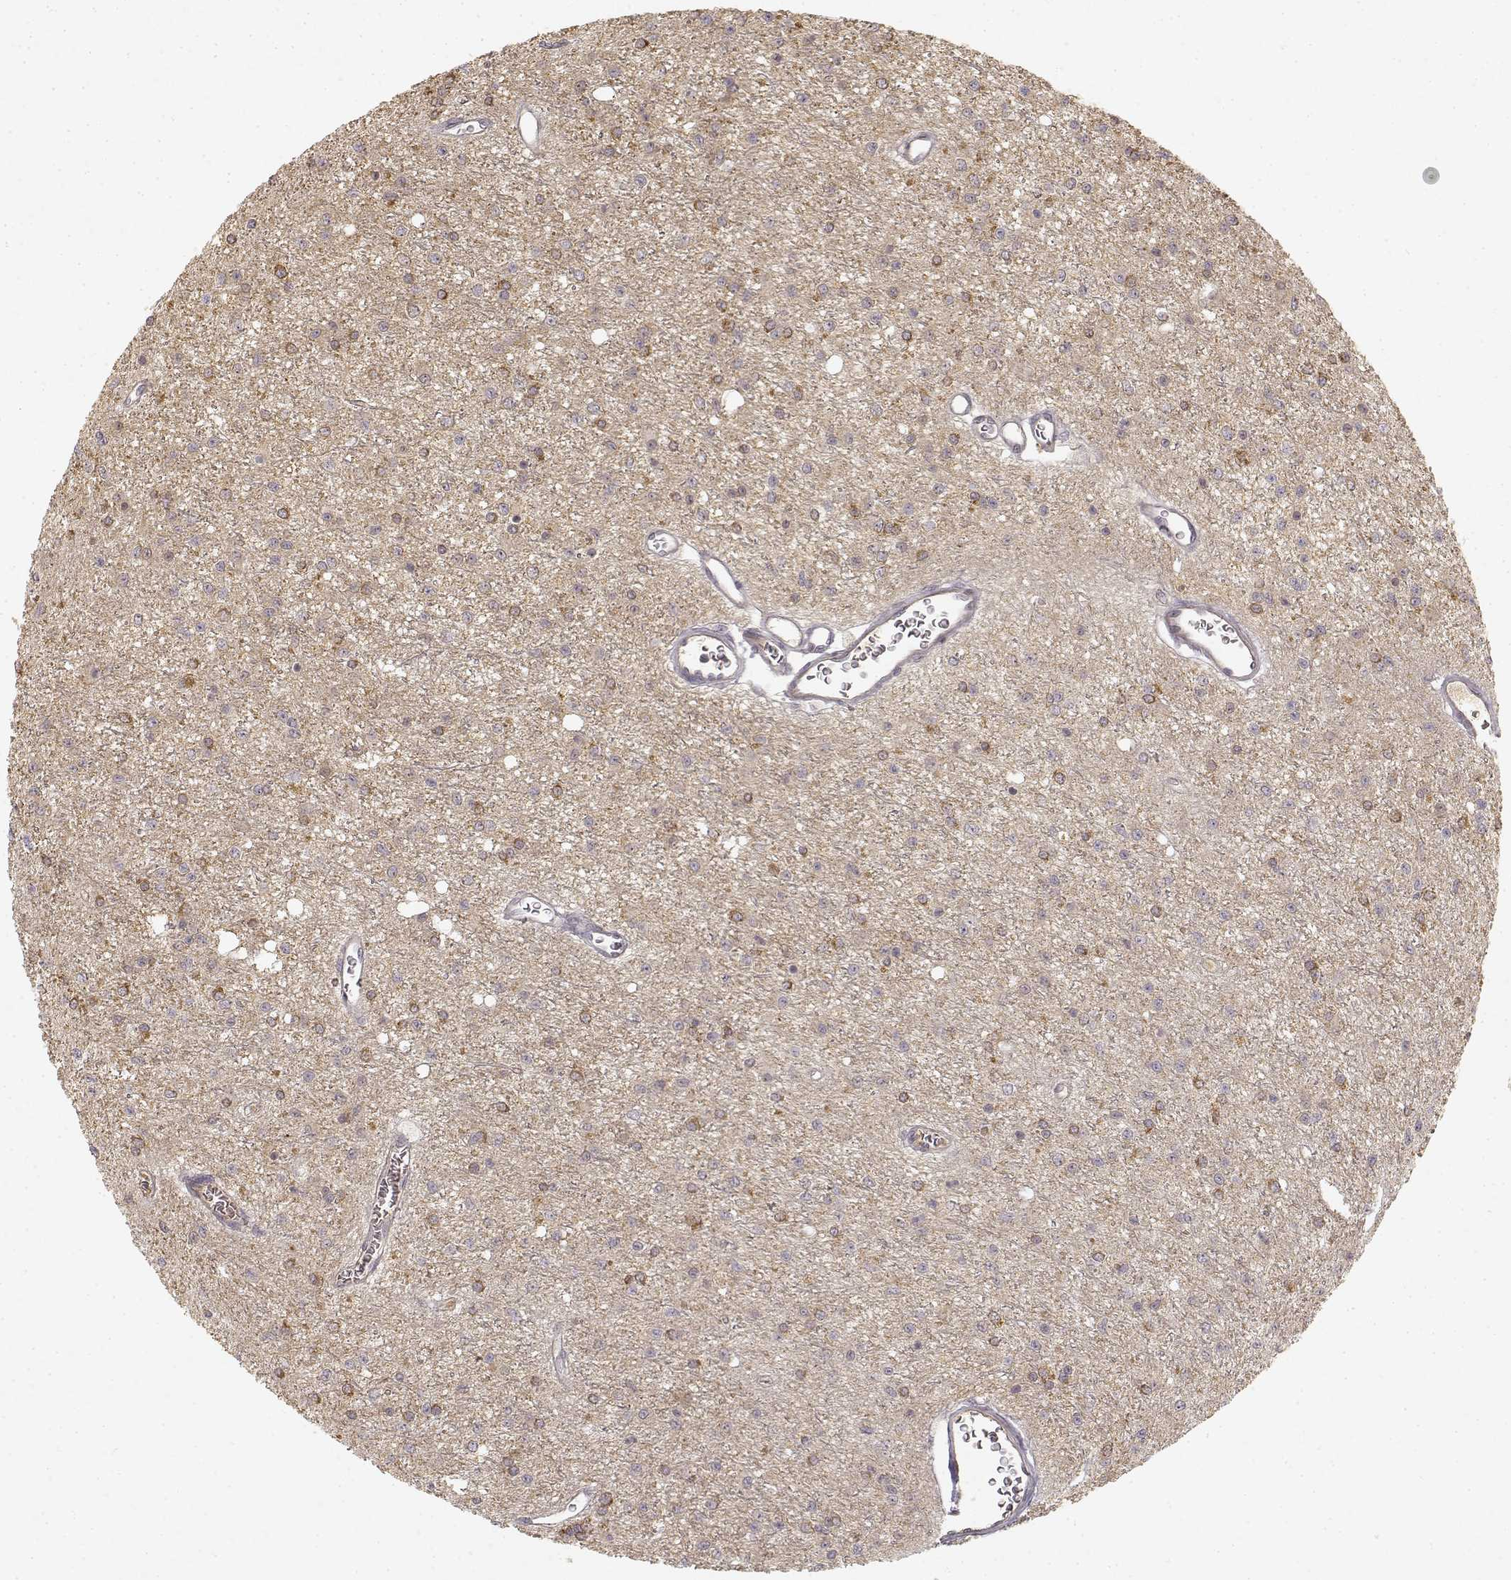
{"staining": {"intensity": "moderate", "quantity": "25%-75%", "location": "cytoplasmic/membranous"}, "tissue": "glioma", "cell_type": "Tumor cells", "image_type": "cancer", "snomed": [{"axis": "morphology", "description": "Glioma, malignant, Low grade"}, {"axis": "topography", "description": "Brain"}], "caption": "This is an image of IHC staining of glioma, which shows moderate positivity in the cytoplasmic/membranous of tumor cells.", "gene": "MED12L", "patient": {"sex": "female", "age": 45}}